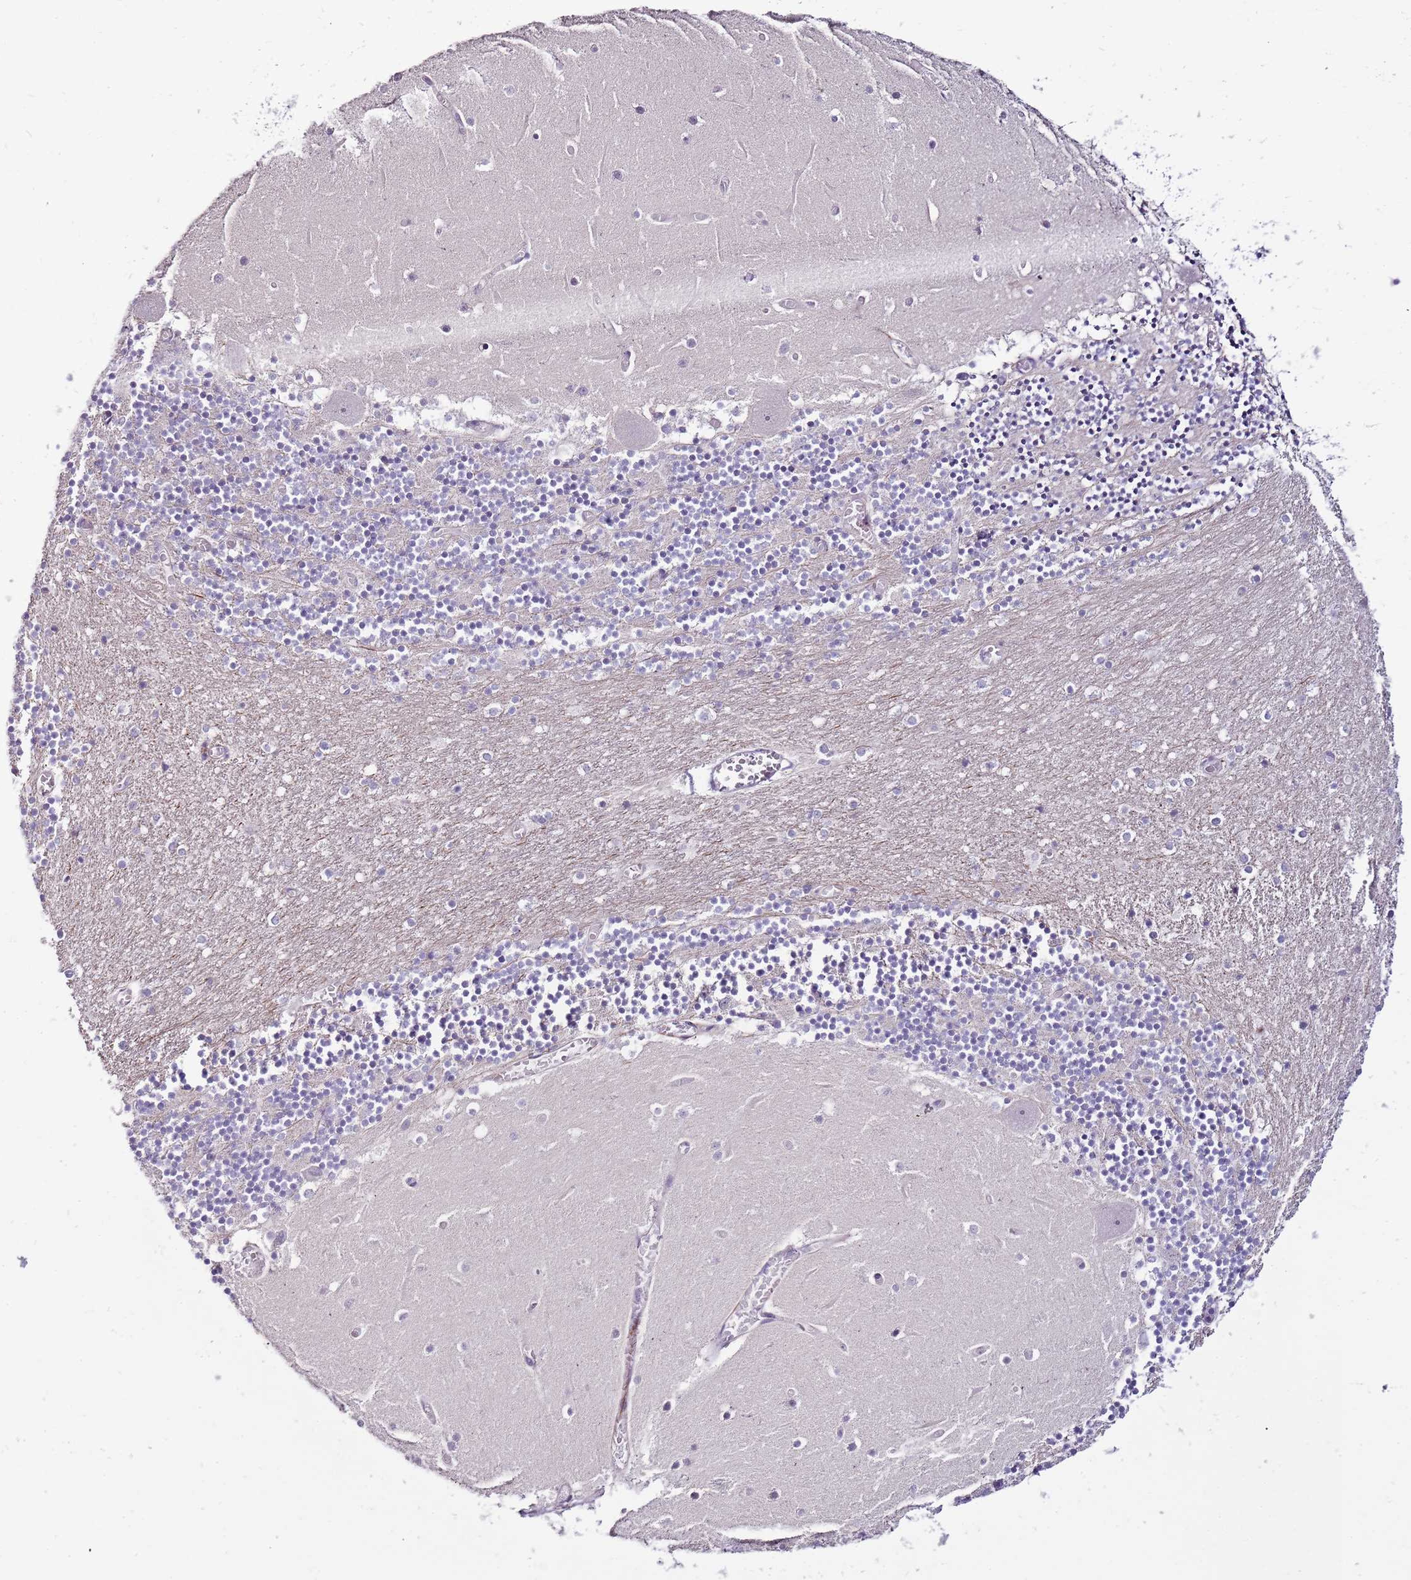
{"staining": {"intensity": "negative", "quantity": "none", "location": "none"}, "tissue": "cerebellum", "cell_type": "Cells in granular layer", "image_type": "normal", "snomed": [{"axis": "morphology", "description": "Normal tissue, NOS"}, {"axis": "topography", "description": "Cerebellum"}], "caption": "Cells in granular layer show no significant positivity in unremarkable cerebellum. (DAB (3,3'-diaminobenzidine) immunohistochemistry (IHC) visualized using brightfield microscopy, high magnification).", "gene": "NKX2", "patient": {"sex": "female", "age": 28}}